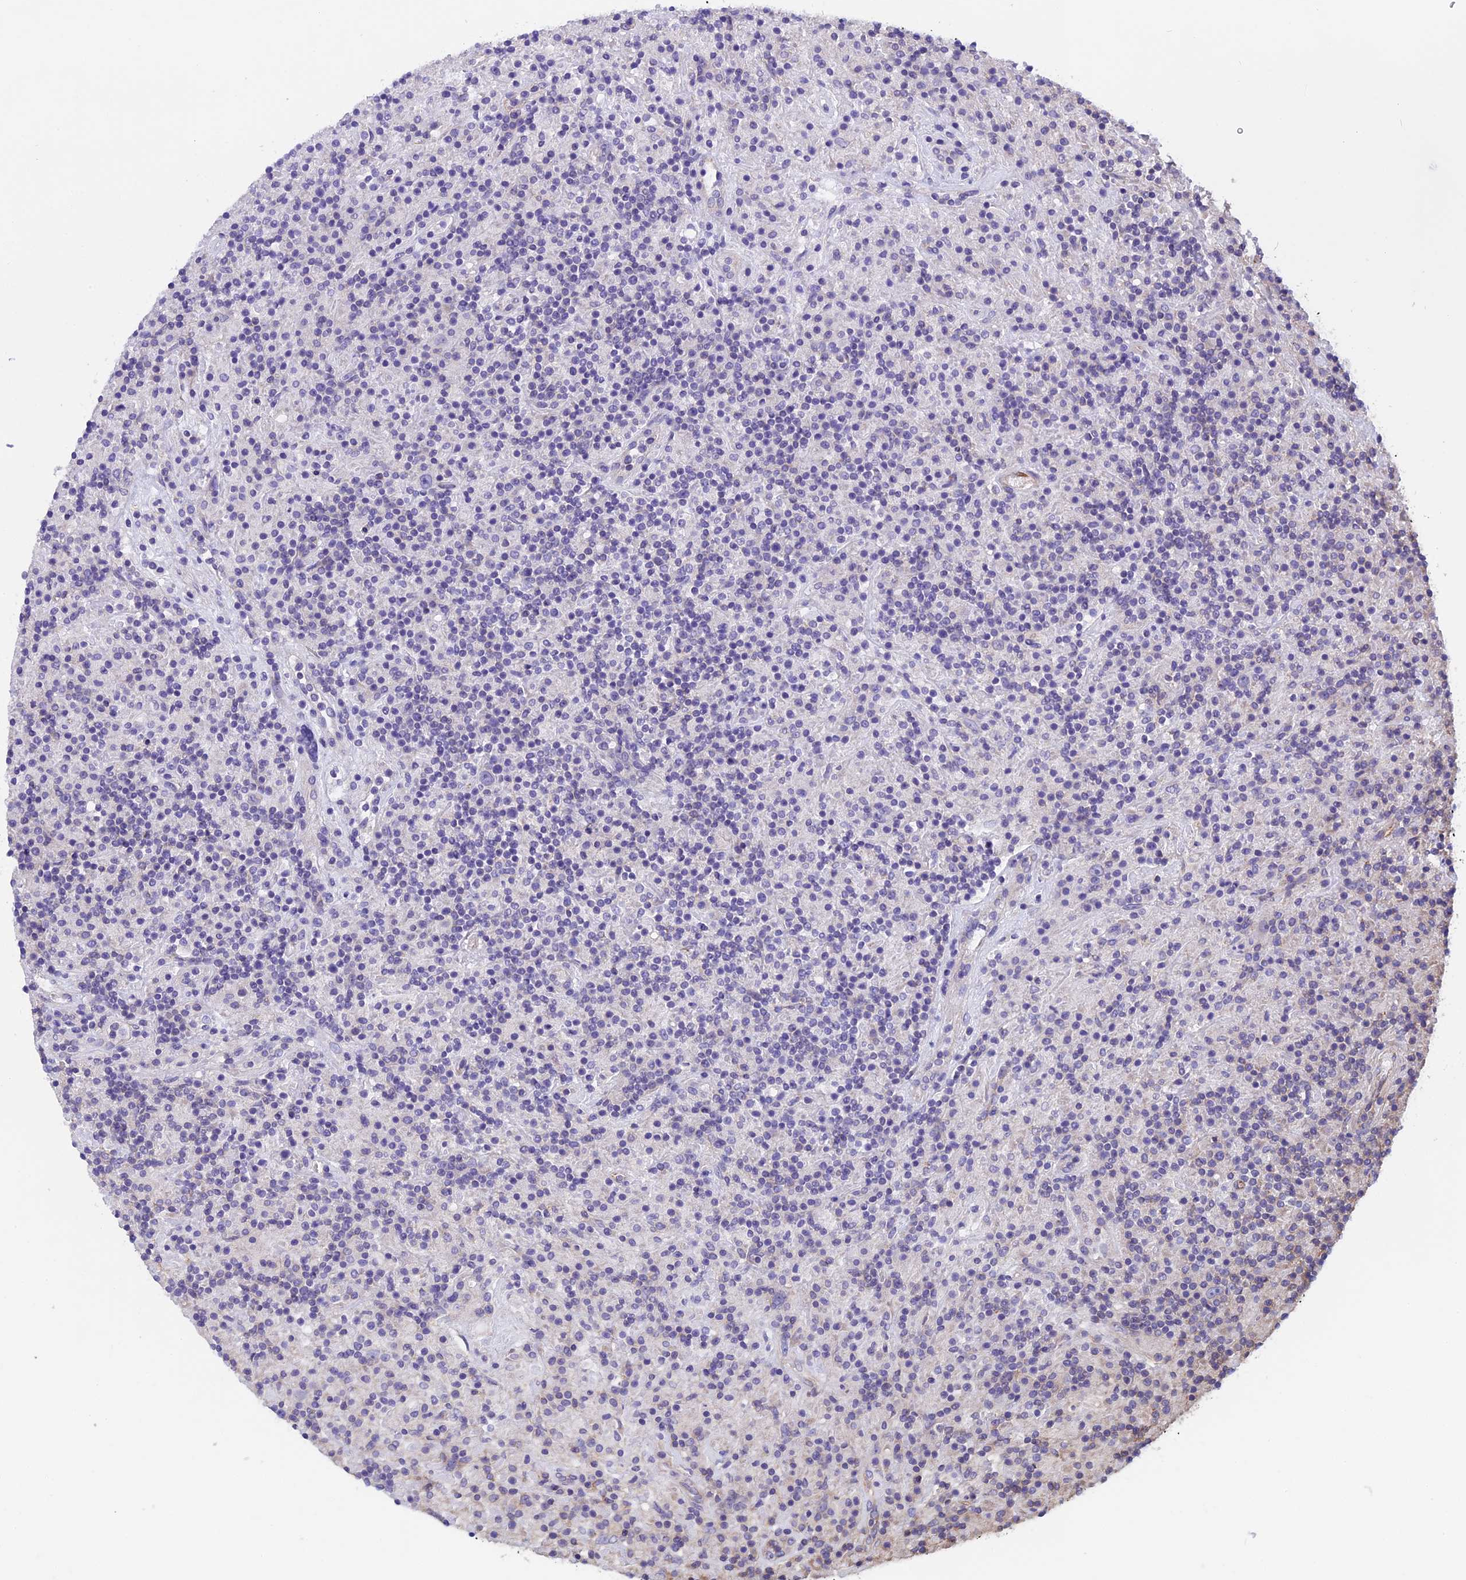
{"staining": {"intensity": "negative", "quantity": "none", "location": "none"}, "tissue": "lymphoma", "cell_type": "Tumor cells", "image_type": "cancer", "snomed": [{"axis": "morphology", "description": "Hodgkin's disease, NOS"}, {"axis": "topography", "description": "Lymph node"}], "caption": "Immunohistochemical staining of Hodgkin's disease exhibits no significant staining in tumor cells. (Brightfield microscopy of DAB immunohistochemistry (IHC) at high magnification).", "gene": "CCDC153", "patient": {"sex": "male", "age": 70}}